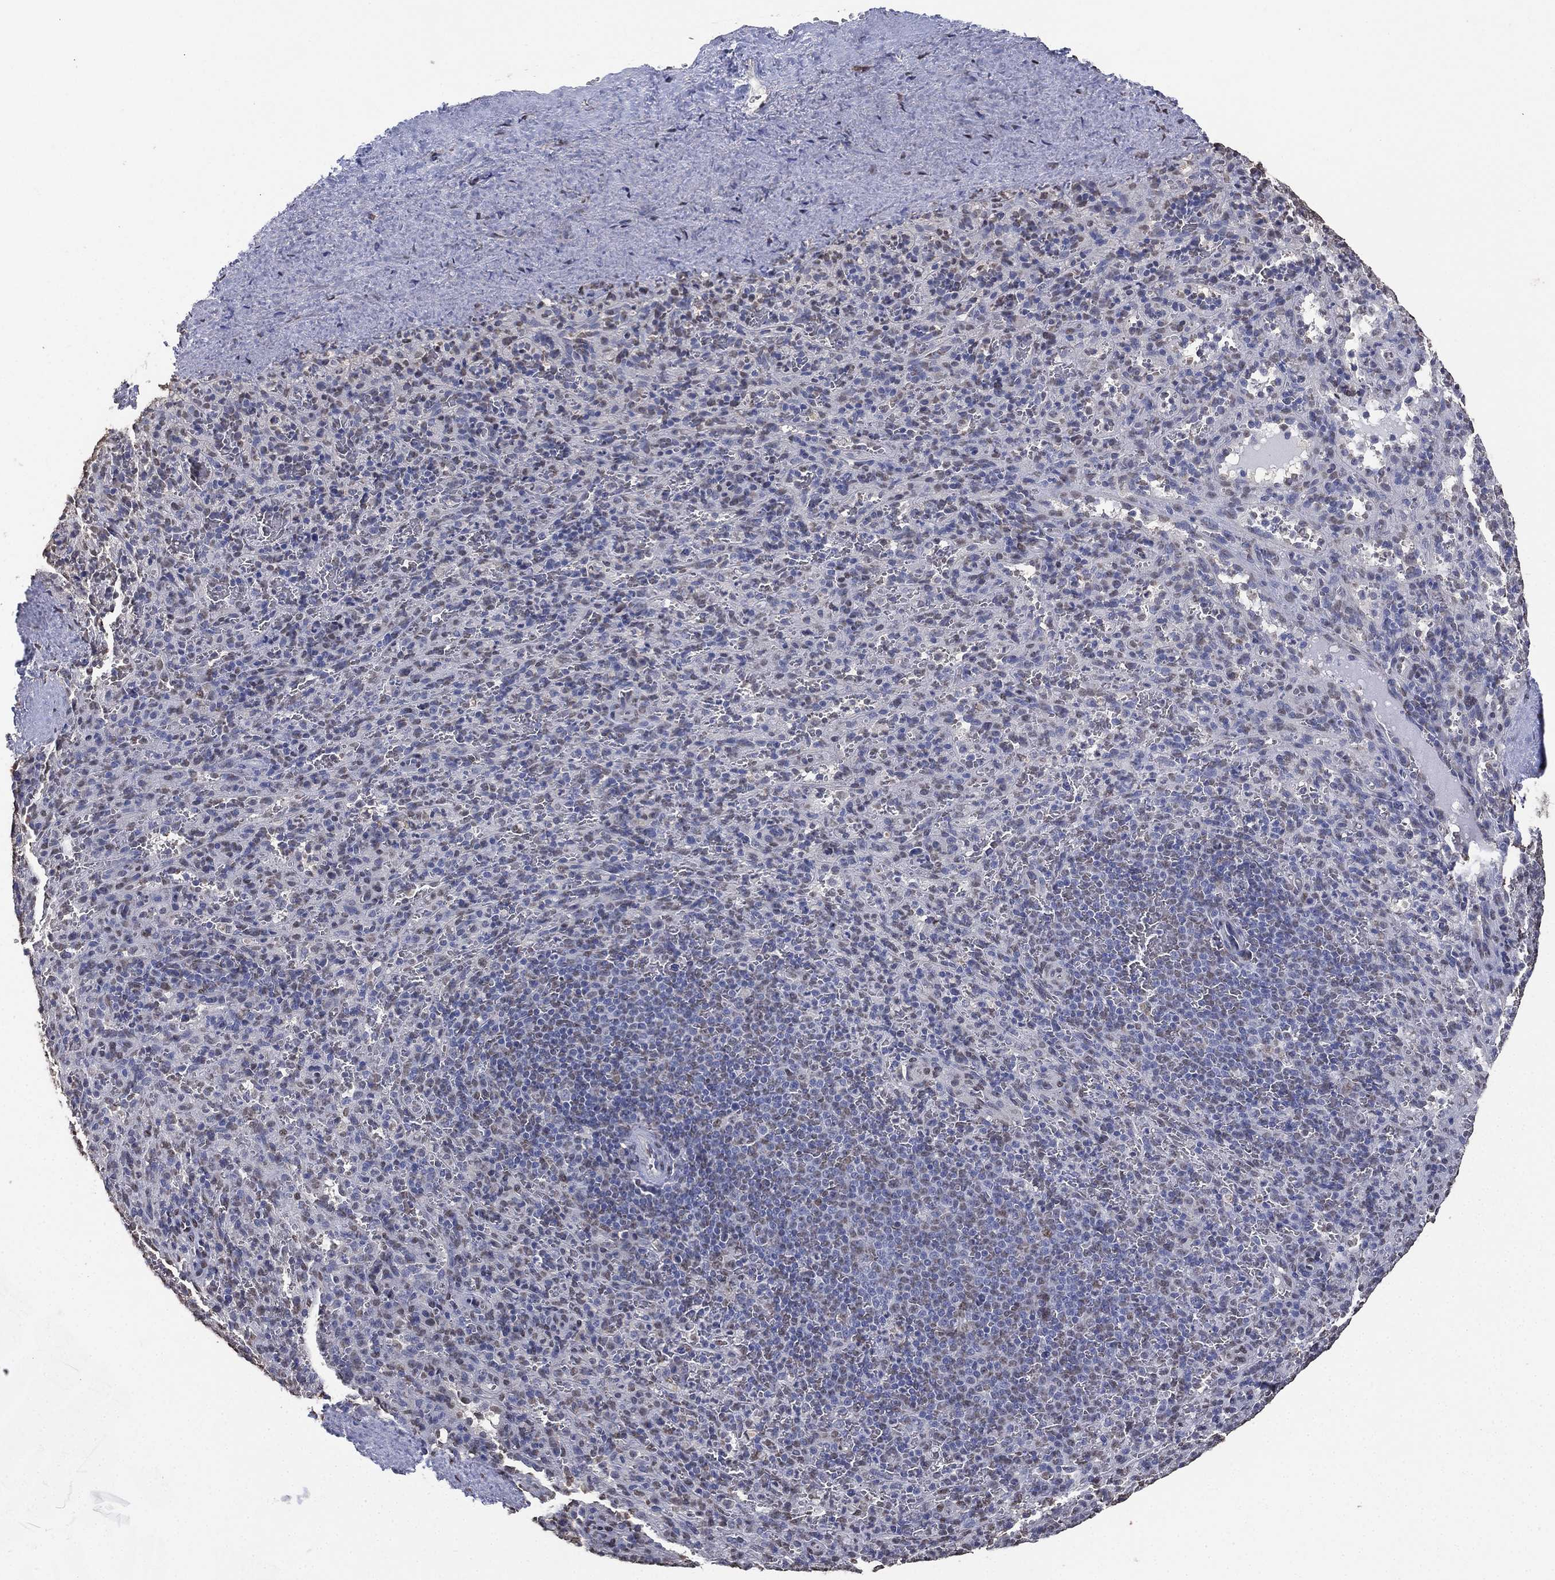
{"staining": {"intensity": "weak", "quantity": "<25%", "location": "cytoplasmic/membranous"}, "tissue": "spleen", "cell_type": "Cells in red pulp", "image_type": "normal", "snomed": [{"axis": "morphology", "description": "Normal tissue, NOS"}, {"axis": "topography", "description": "Spleen"}], "caption": "High power microscopy micrograph of an immunohistochemistry (IHC) histopathology image of normal spleen, revealing no significant expression in cells in red pulp. Brightfield microscopy of immunohistochemistry stained with DAB (brown) and hematoxylin (blue), captured at high magnification.", "gene": "ALDH7A1", "patient": {"sex": "male", "age": 57}}